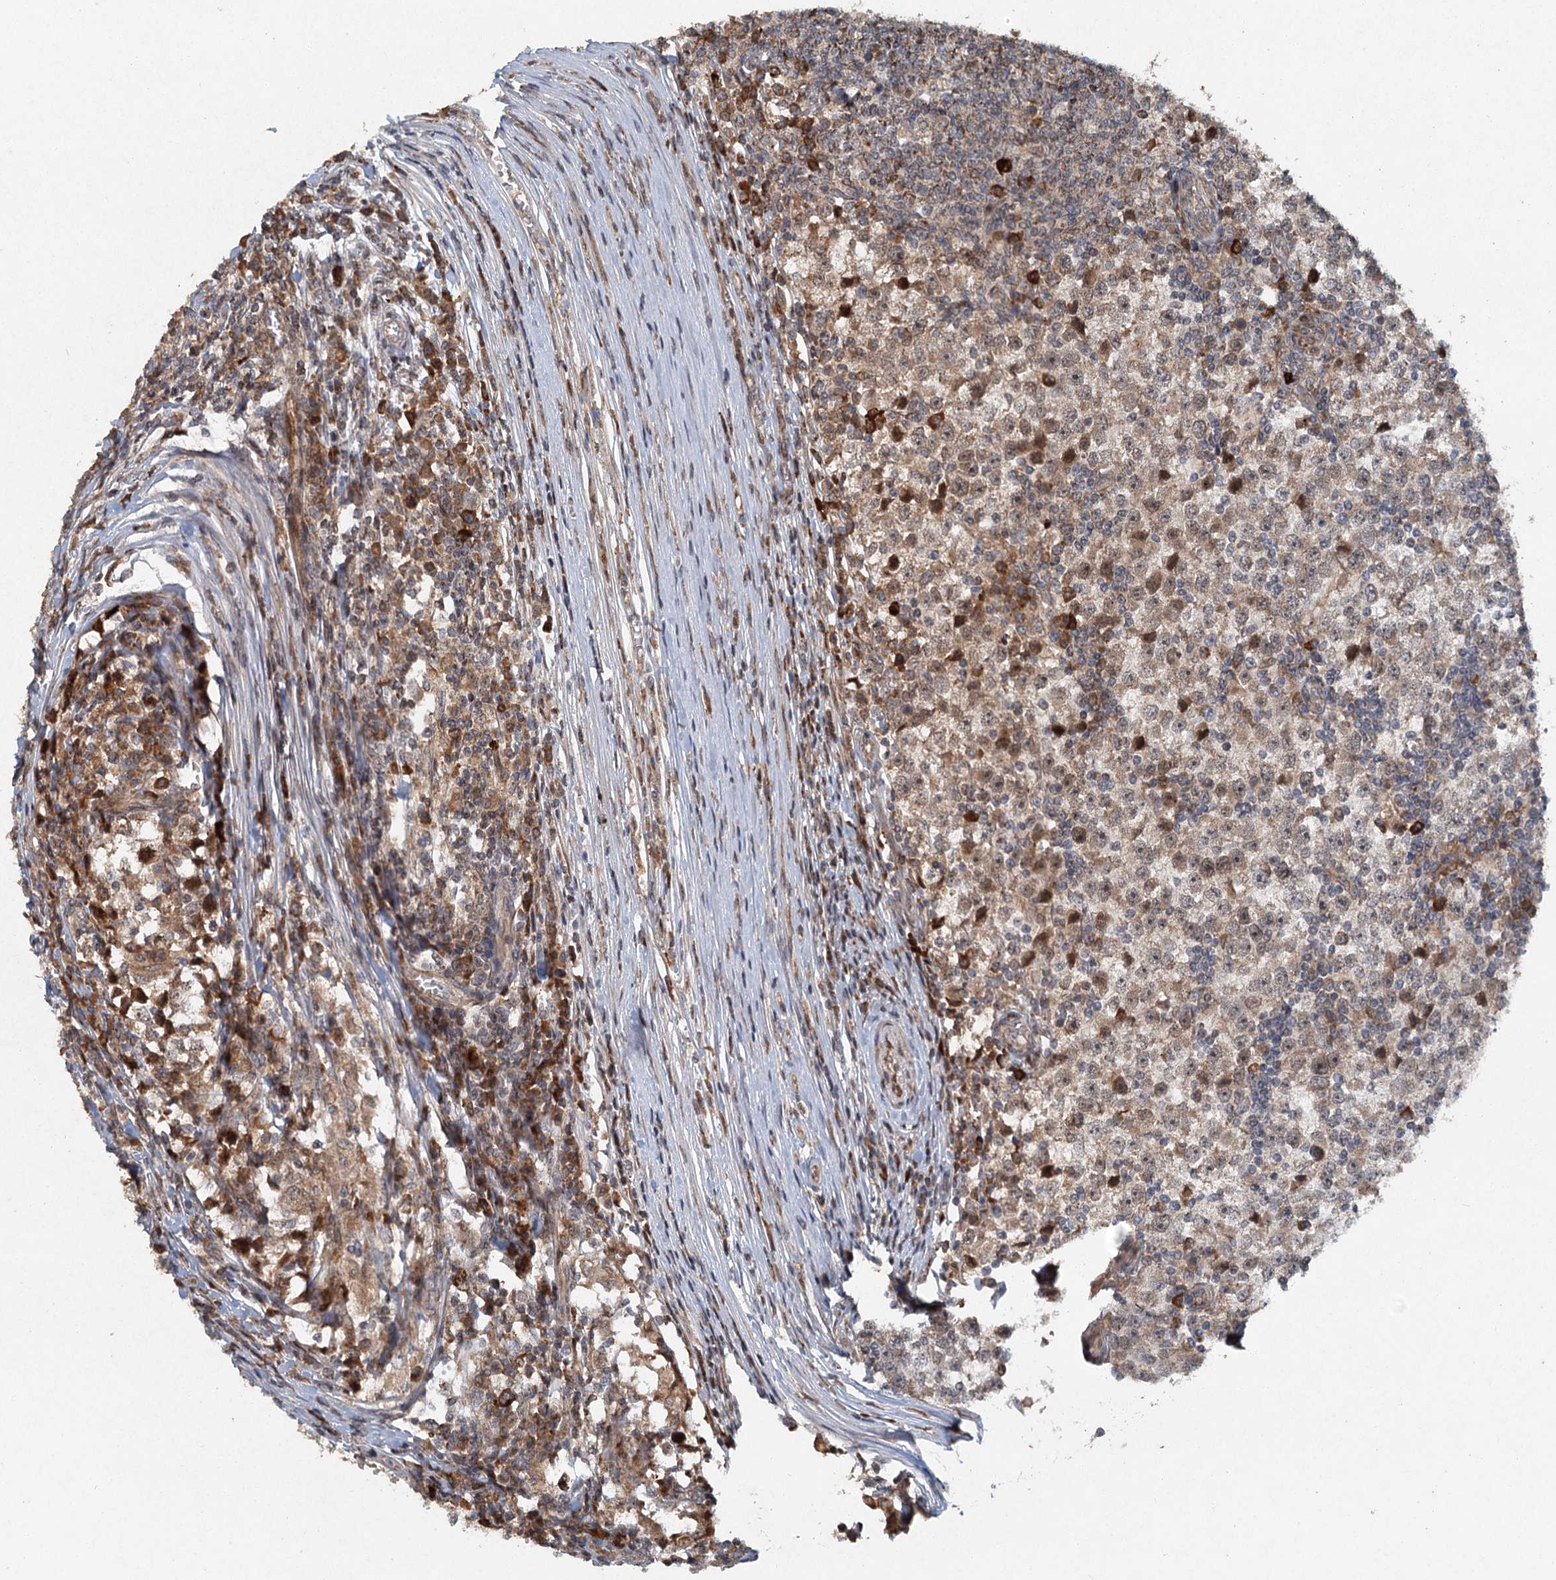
{"staining": {"intensity": "weak", "quantity": "25%-75%", "location": "cytoplasmic/membranous"}, "tissue": "testis cancer", "cell_type": "Tumor cells", "image_type": "cancer", "snomed": [{"axis": "morphology", "description": "Seminoma, NOS"}, {"axis": "topography", "description": "Testis"}], "caption": "This image exhibits seminoma (testis) stained with IHC to label a protein in brown. The cytoplasmic/membranous of tumor cells show weak positivity for the protein. Nuclei are counter-stained blue.", "gene": "SRPX2", "patient": {"sex": "male", "age": 65}}